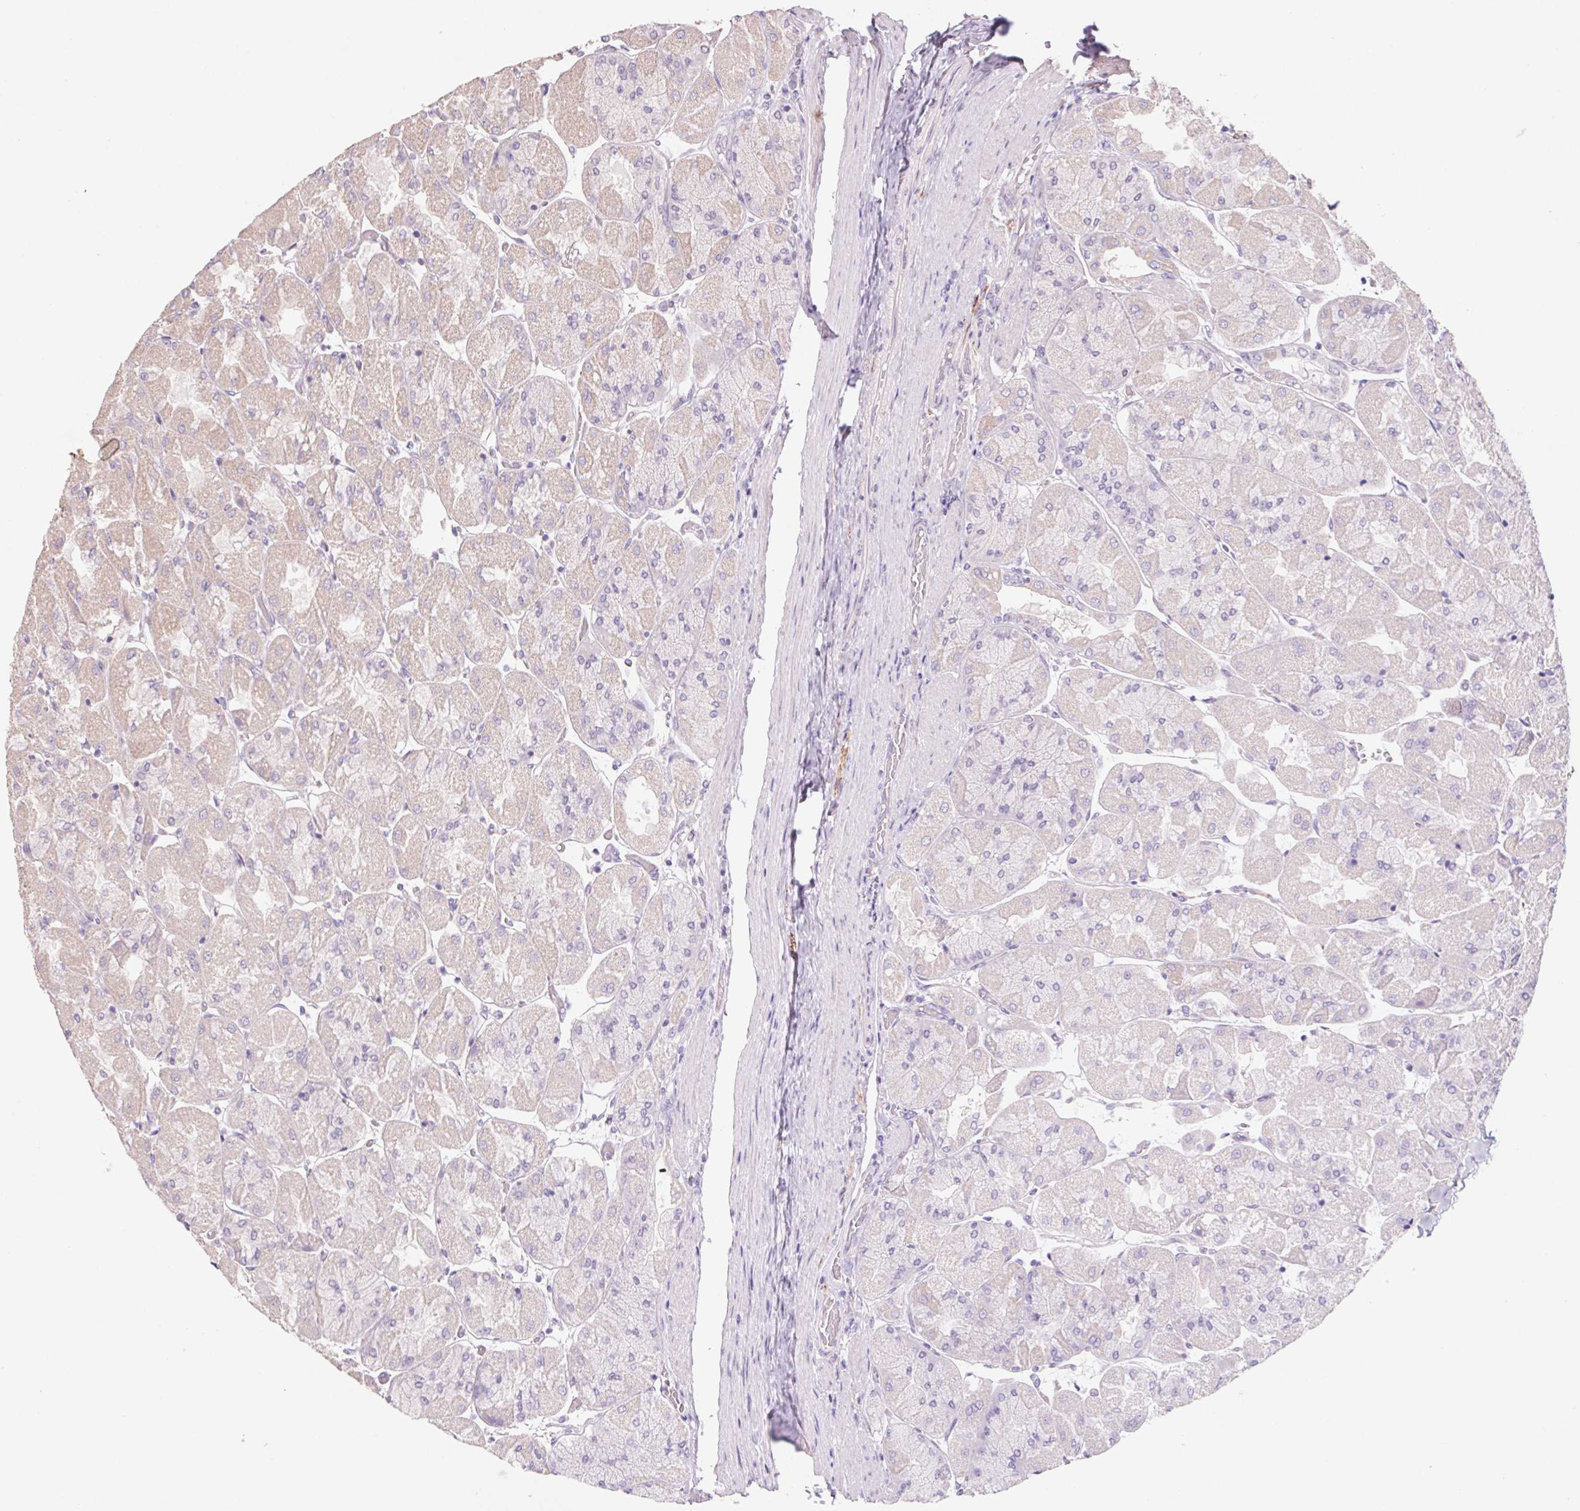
{"staining": {"intensity": "weak", "quantity": "25%-75%", "location": "cytoplasmic/membranous"}, "tissue": "stomach", "cell_type": "Glandular cells", "image_type": "normal", "snomed": [{"axis": "morphology", "description": "Normal tissue, NOS"}, {"axis": "topography", "description": "Stomach"}], "caption": "Unremarkable stomach reveals weak cytoplasmic/membranous expression in approximately 25%-75% of glandular cells, visualized by immunohistochemistry.", "gene": "GRM2", "patient": {"sex": "female", "age": 61}}